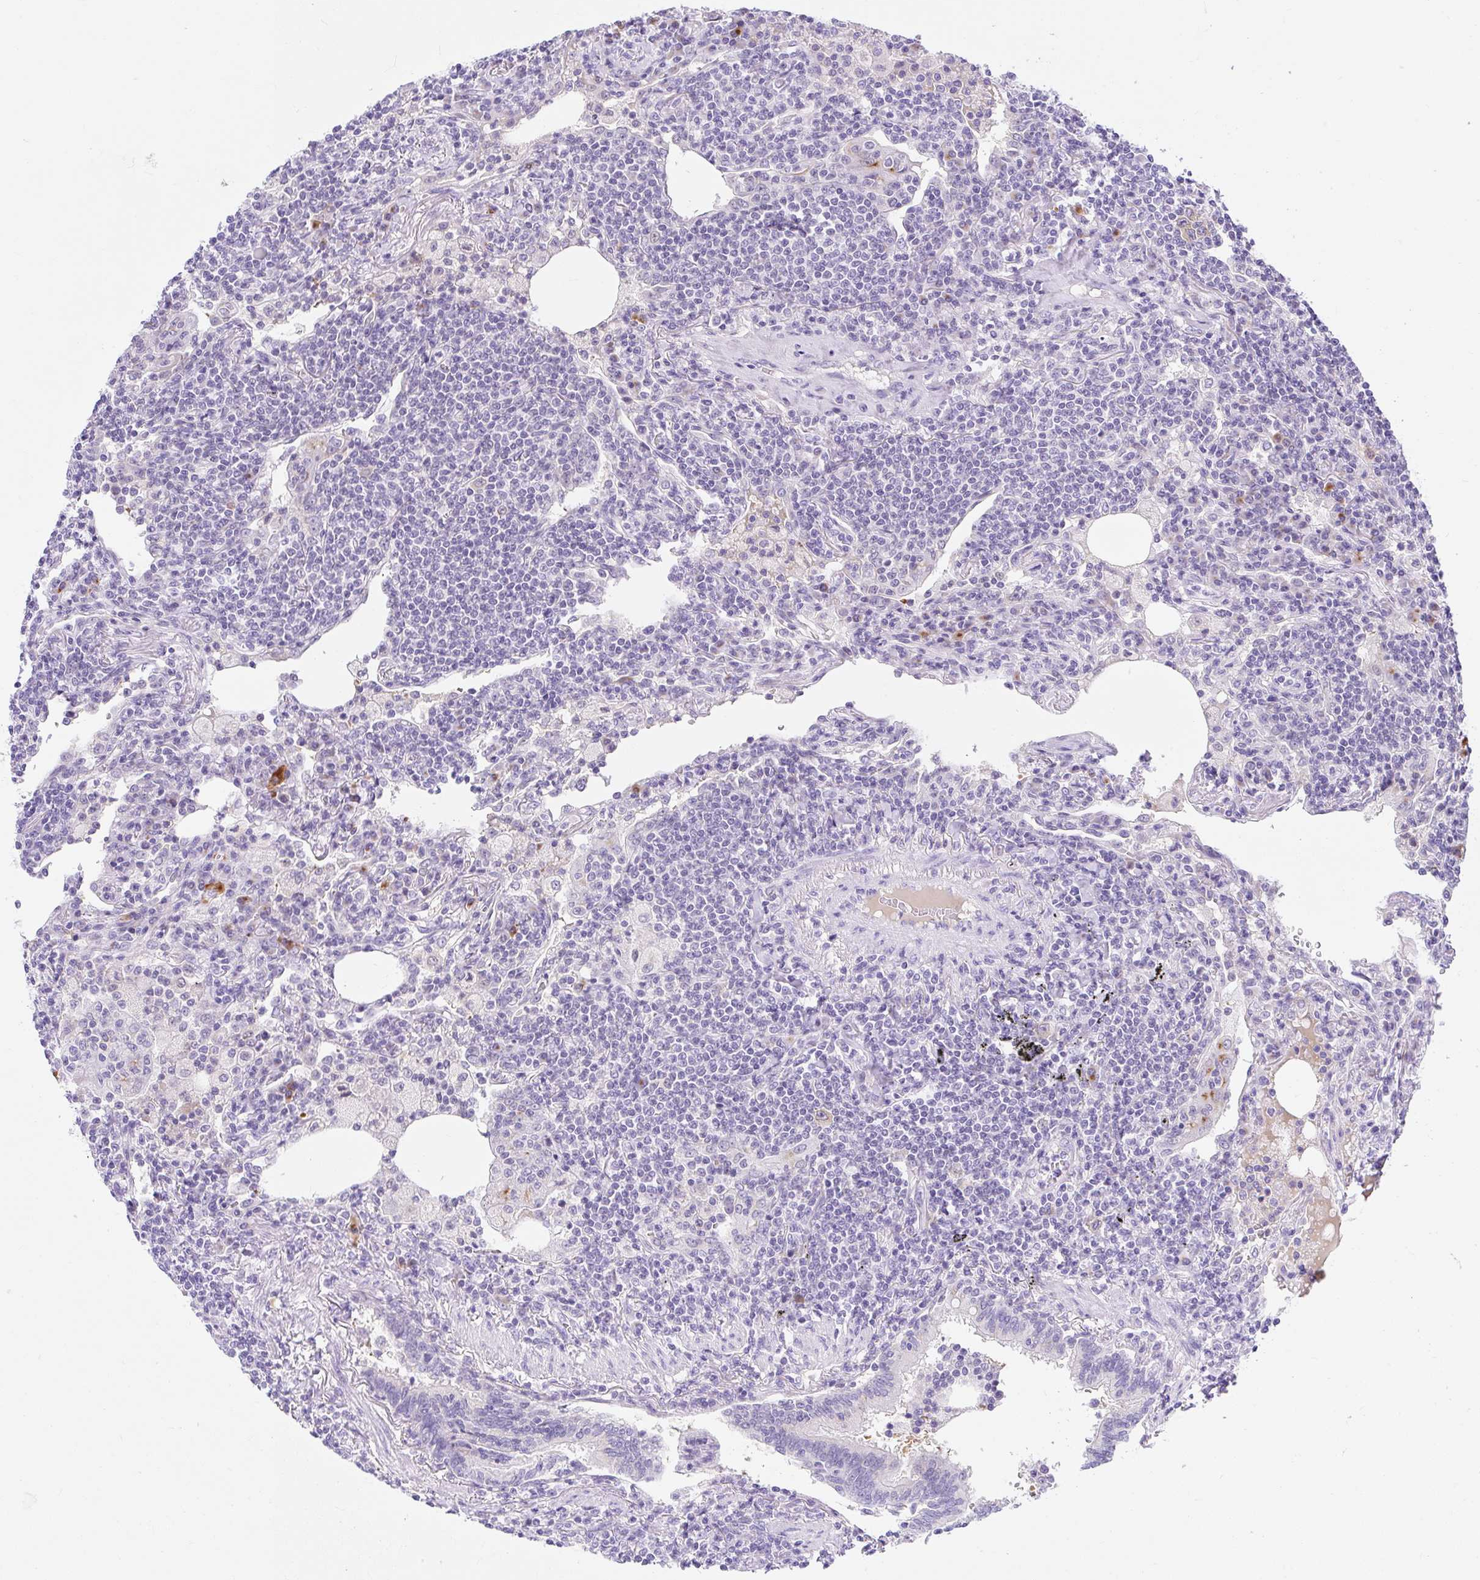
{"staining": {"intensity": "negative", "quantity": "none", "location": "none"}, "tissue": "lymphoma", "cell_type": "Tumor cells", "image_type": "cancer", "snomed": [{"axis": "morphology", "description": "Malignant lymphoma, non-Hodgkin's type, Low grade"}, {"axis": "topography", "description": "Lung"}], "caption": "Photomicrograph shows no protein positivity in tumor cells of lymphoma tissue.", "gene": "GOLGA8A", "patient": {"sex": "female", "age": 71}}